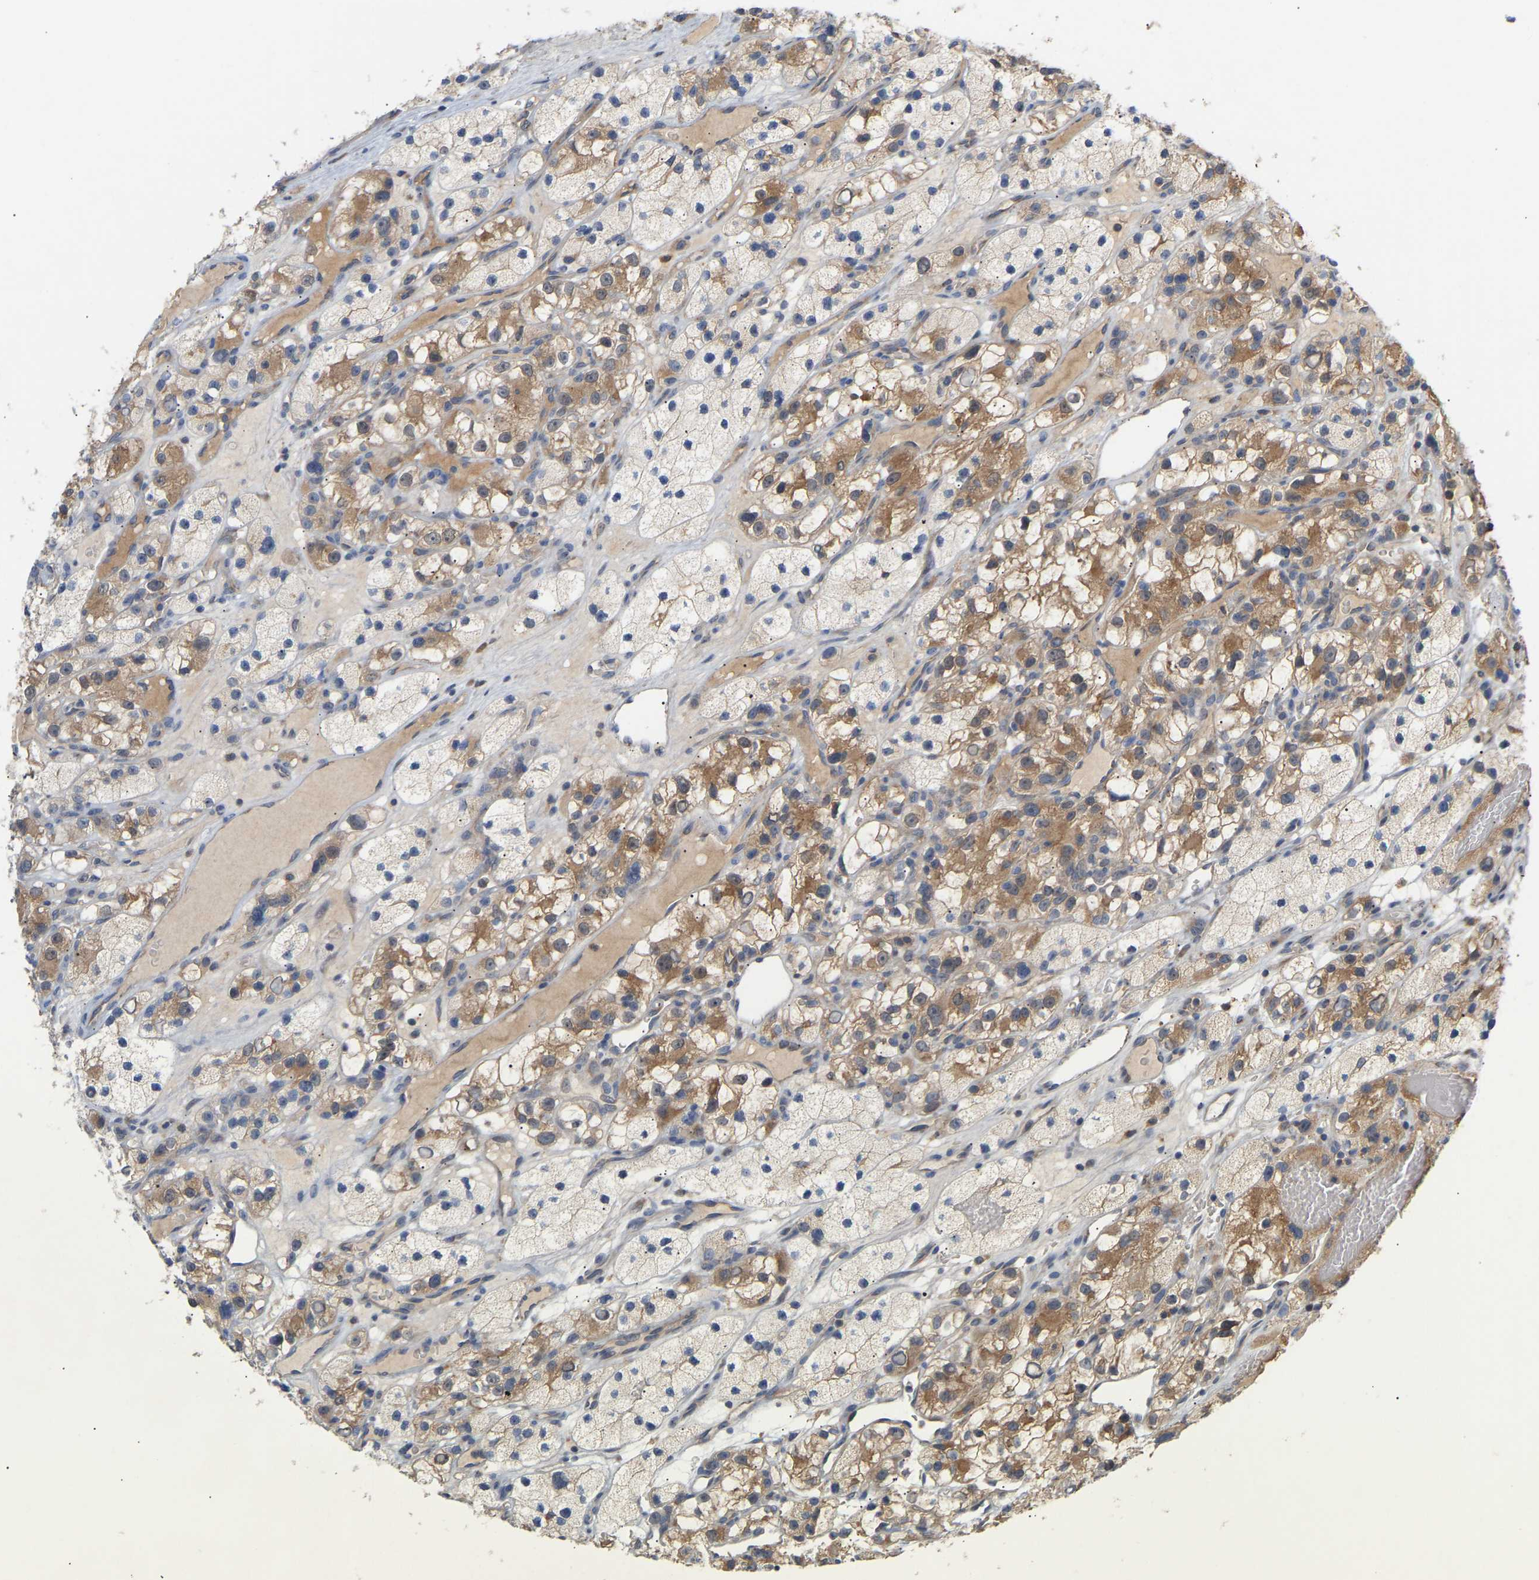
{"staining": {"intensity": "moderate", "quantity": "25%-75%", "location": "cytoplasmic/membranous"}, "tissue": "renal cancer", "cell_type": "Tumor cells", "image_type": "cancer", "snomed": [{"axis": "morphology", "description": "Adenocarcinoma, NOS"}, {"axis": "topography", "description": "Kidney"}], "caption": "Immunohistochemistry histopathology image of neoplastic tissue: human renal adenocarcinoma stained using immunohistochemistry reveals medium levels of moderate protein expression localized specifically in the cytoplasmic/membranous of tumor cells, appearing as a cytoplasmic/membranous brown color.", "gene": "TPMT", "patient": {"sex": "female", "age": 57}}